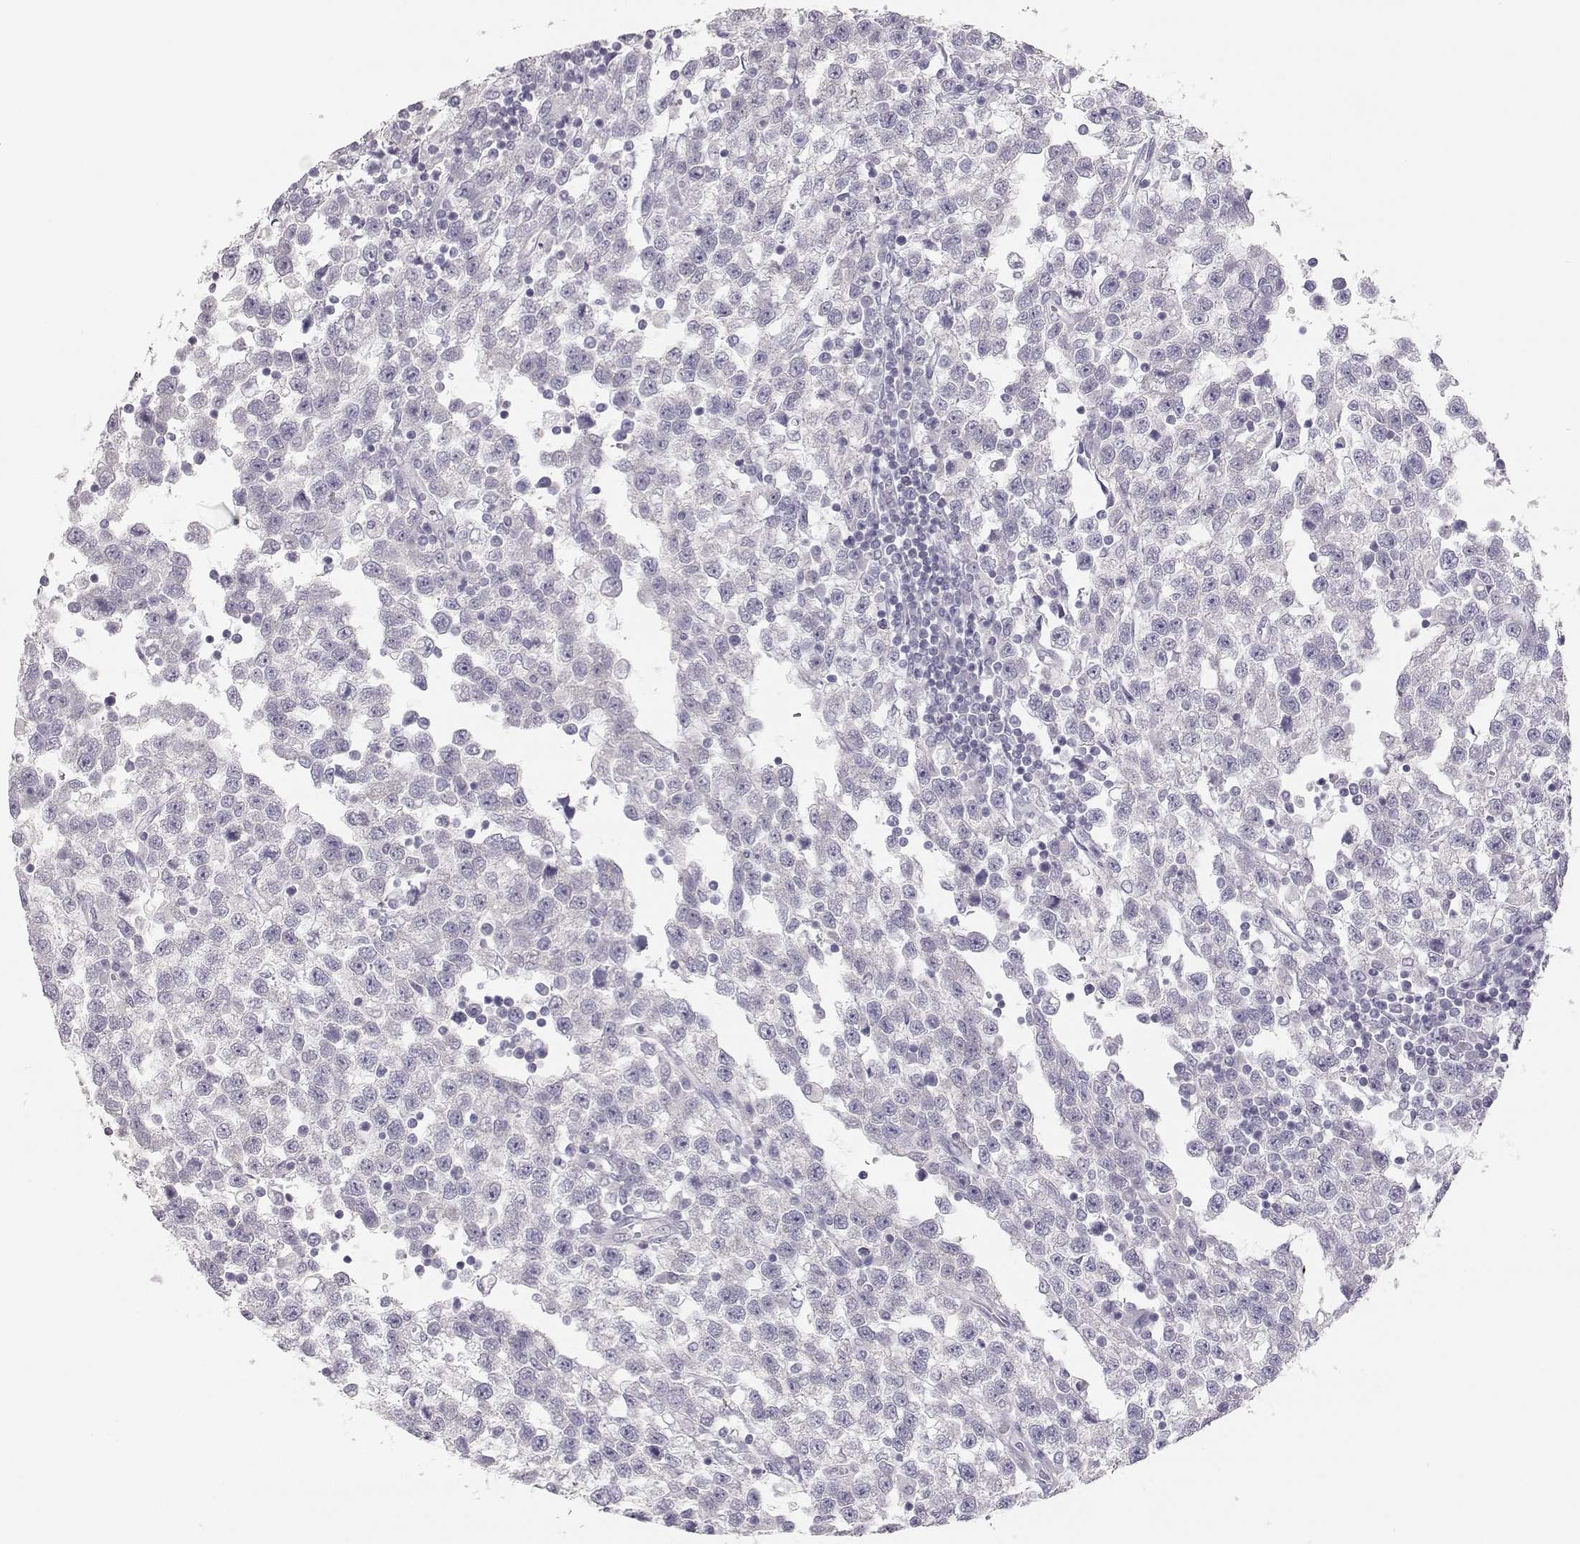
{"staining": {"intensity": "negative", "quantity": "none", "location": "none"}, "tissue": "testis cancer", "cell_type": "Tumor cells", "image_type": "cancer", "snomed": [{"axis": "morphology", "description": "Seminoma, NOS"}, {"axis": "topography", "description": "Testis"}], "caption": "DAB immunohistochemical staining of human seminoma (testis) demonstrates no significant staining in tumor cells.", "gene": "LEPR", "patient": {"sex": "male", "age": 34}}